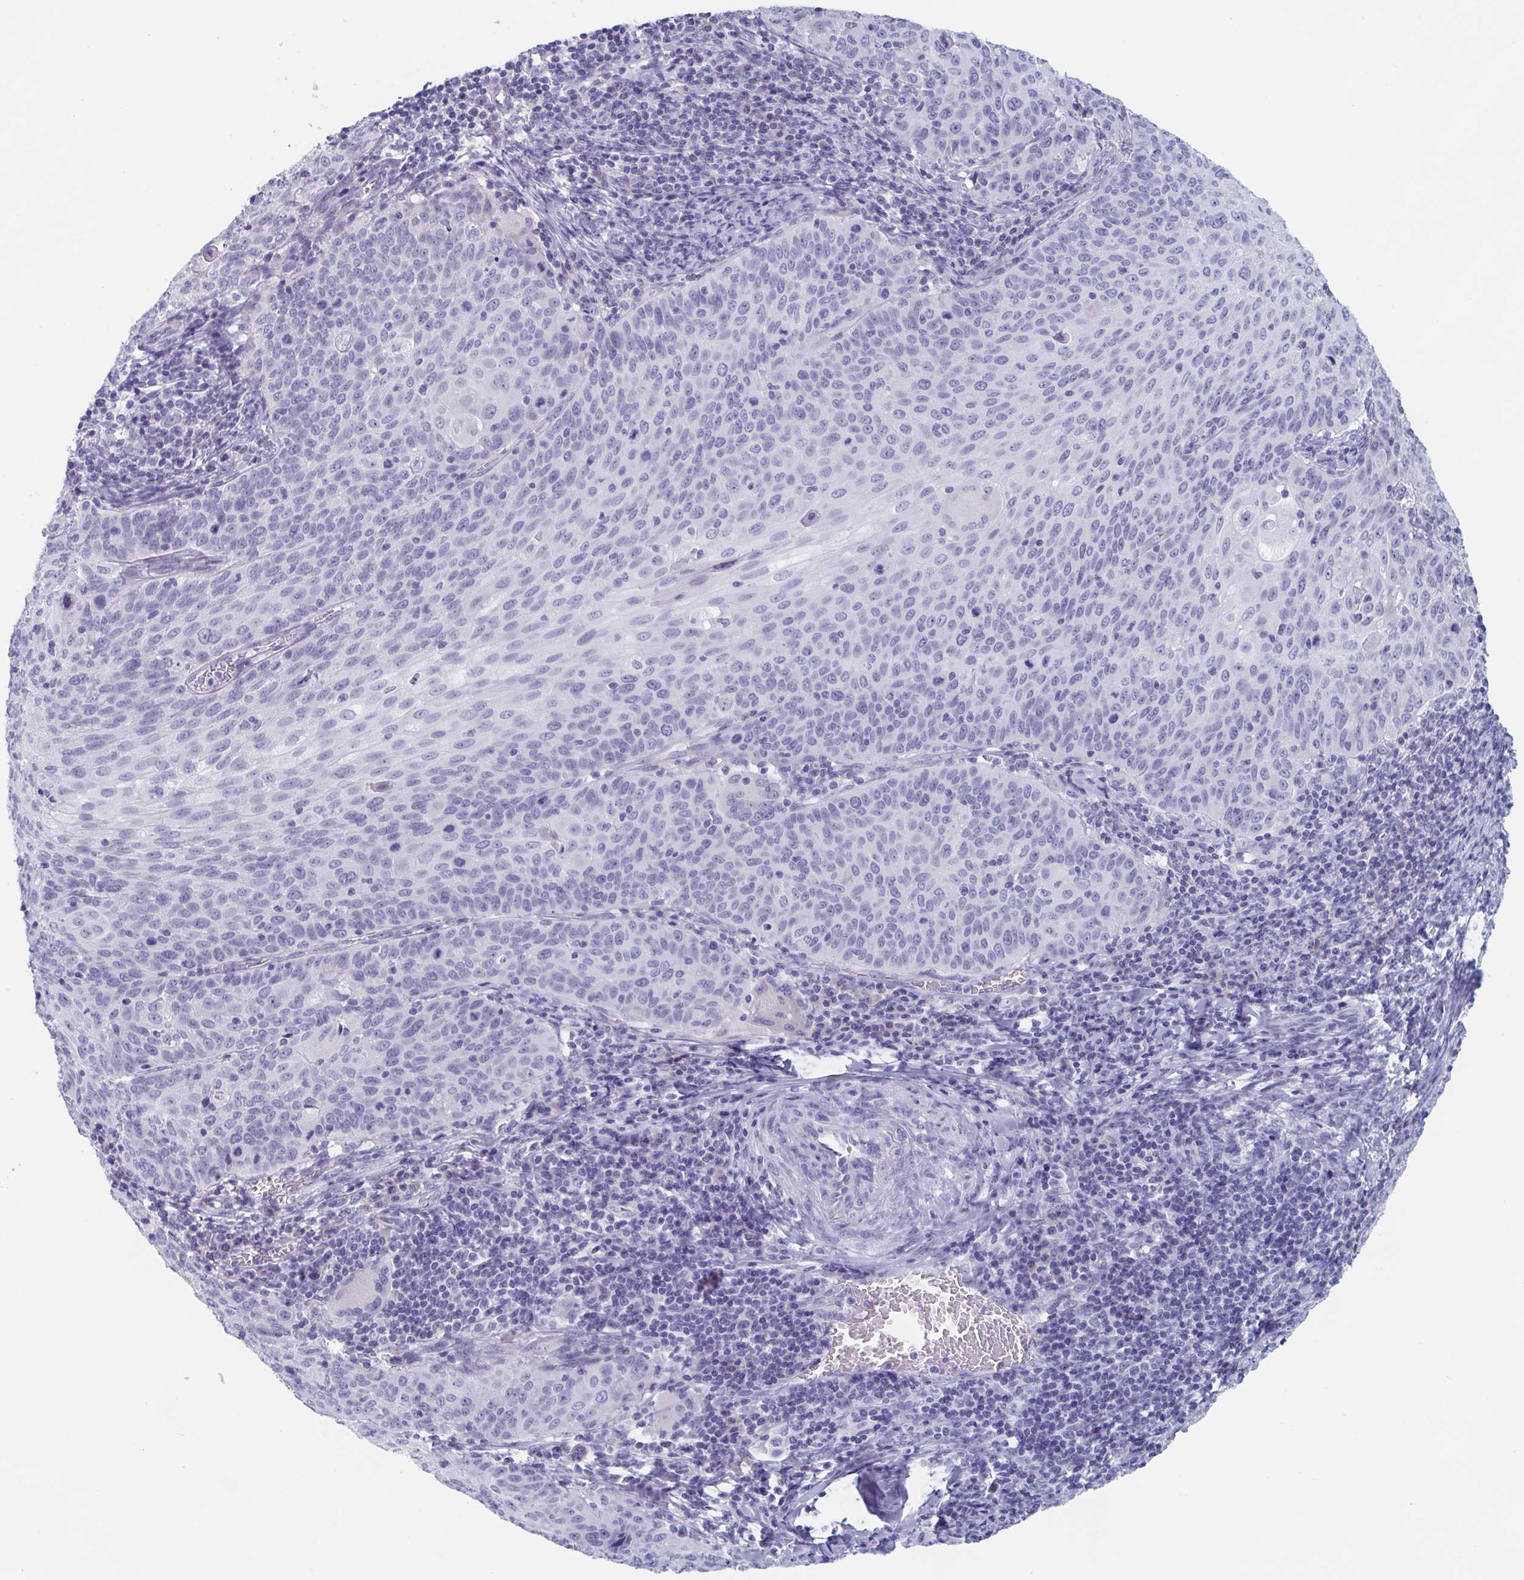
{"staining": {"intensity": "negative", "quantity": "none", "location": "none"}, "tissue": "cervical cancer", "cell_type": "Tumor cells", "image_type": "cancer", "snomed": [{"axis": "morphology", "description": "Squamous cell carcinoma, NOS"}, {"axis": "topography", "description": "Cervix"}], "caption": "Human cervical cancer stained for a protein using IHC displays no staining in tumor cells.", "gene": "DPEP3", "patient": {"sex": "female", "age": 65}}